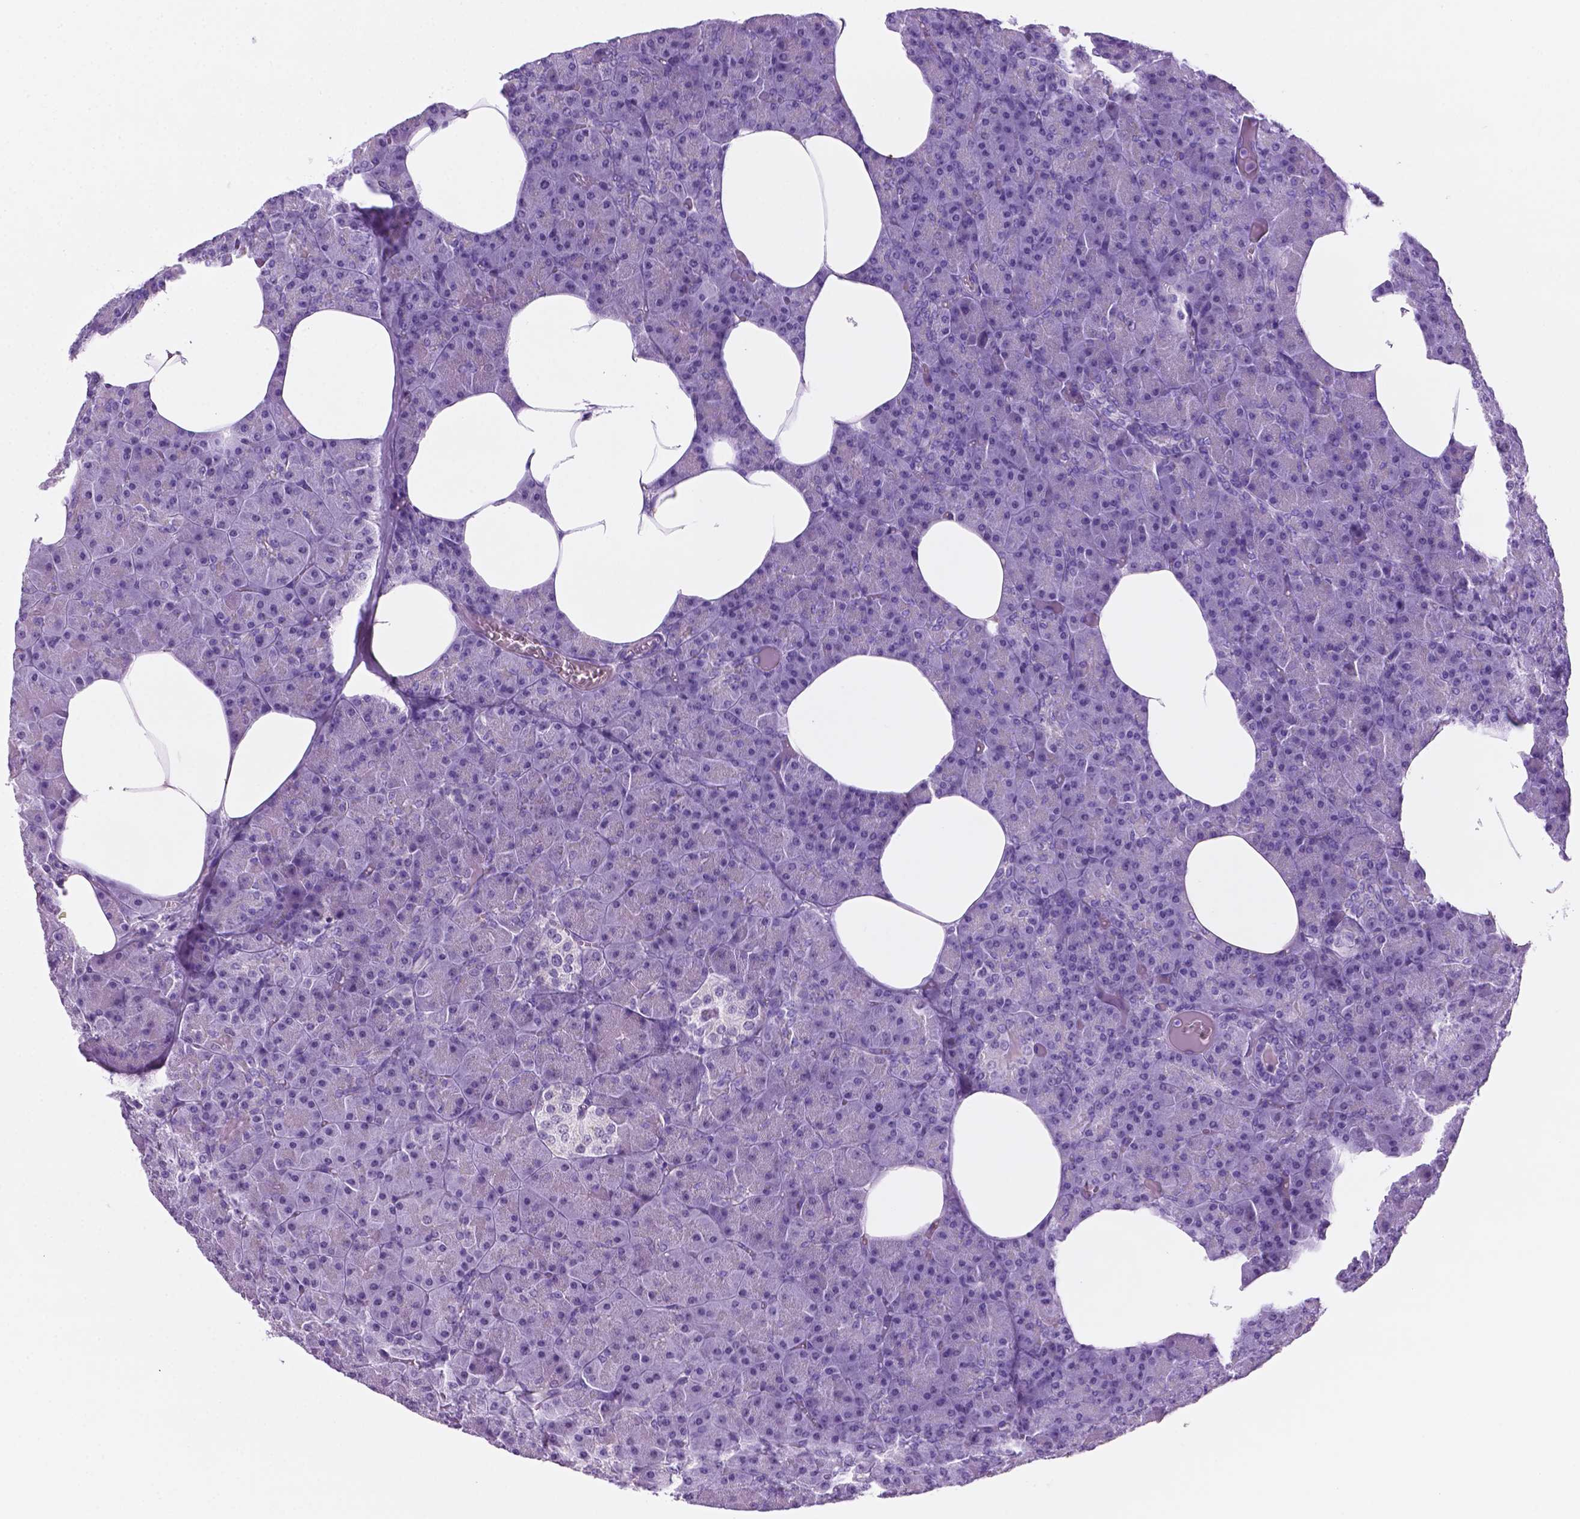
{"staining": {"intensity": "weak", "quantity": "<25%", "location": "nuclear"}, "tissue": "pancreas", "cell_type": "Exocrine glandular cells", "image_type": "normal", "snomed": [{"axis": "morphology", "description": "Normal tissue, NOS"}, {"axis": "topography", "description": "Pancreas"}], "caption": "IHC of unremarkable human pancreas displays no expression in exocrine glandular cells.", "gene": "C18orf21", "patient": {"sex": "female", "age": 45}}